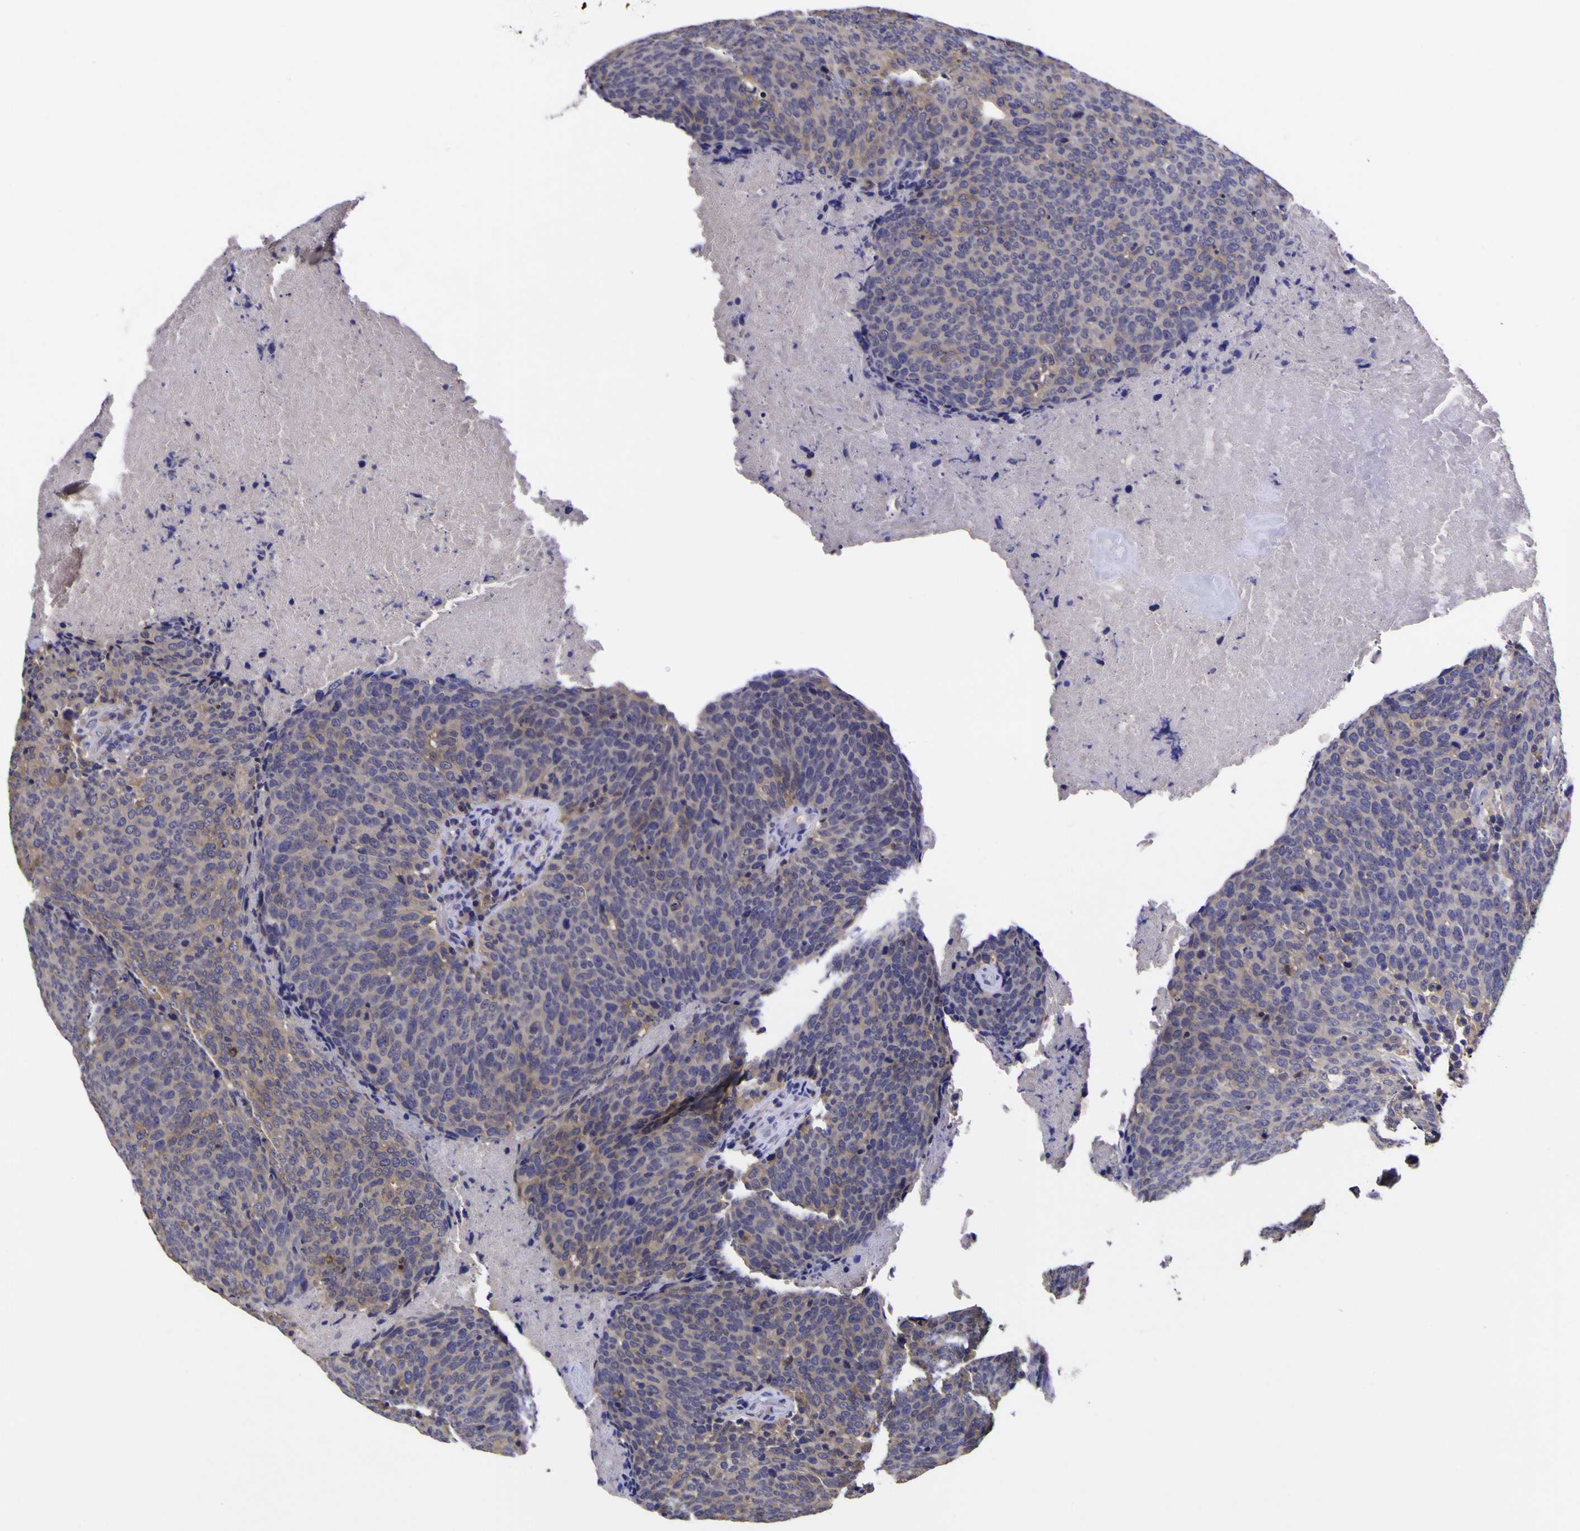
{"staining": {"intensity": "negative", "quantity": "none", "location": "none"}, "tissue": "head and neck cancer", "cell_type": "Tumor cells", "image_type": "cancer", "snomed": [{"axis": "morphology", "description": "Squamous cell carcinoma, NOS"}, {"axis": "morphology", "description": "Squamous cell carcinoma, metastatic, NOS"}, {"axis": "topography", "description": "Lymph node"}, {"axis": "topography", "description": "Head-Neck"}], "caption": "DAB (3,3'-diaminobenzidine) immunohistochemical staining of human head and neck cancer reveals no significant expression in tumor cells.", "gene": "MAPK14", "patient": {"sex": "male", "age": 62}}